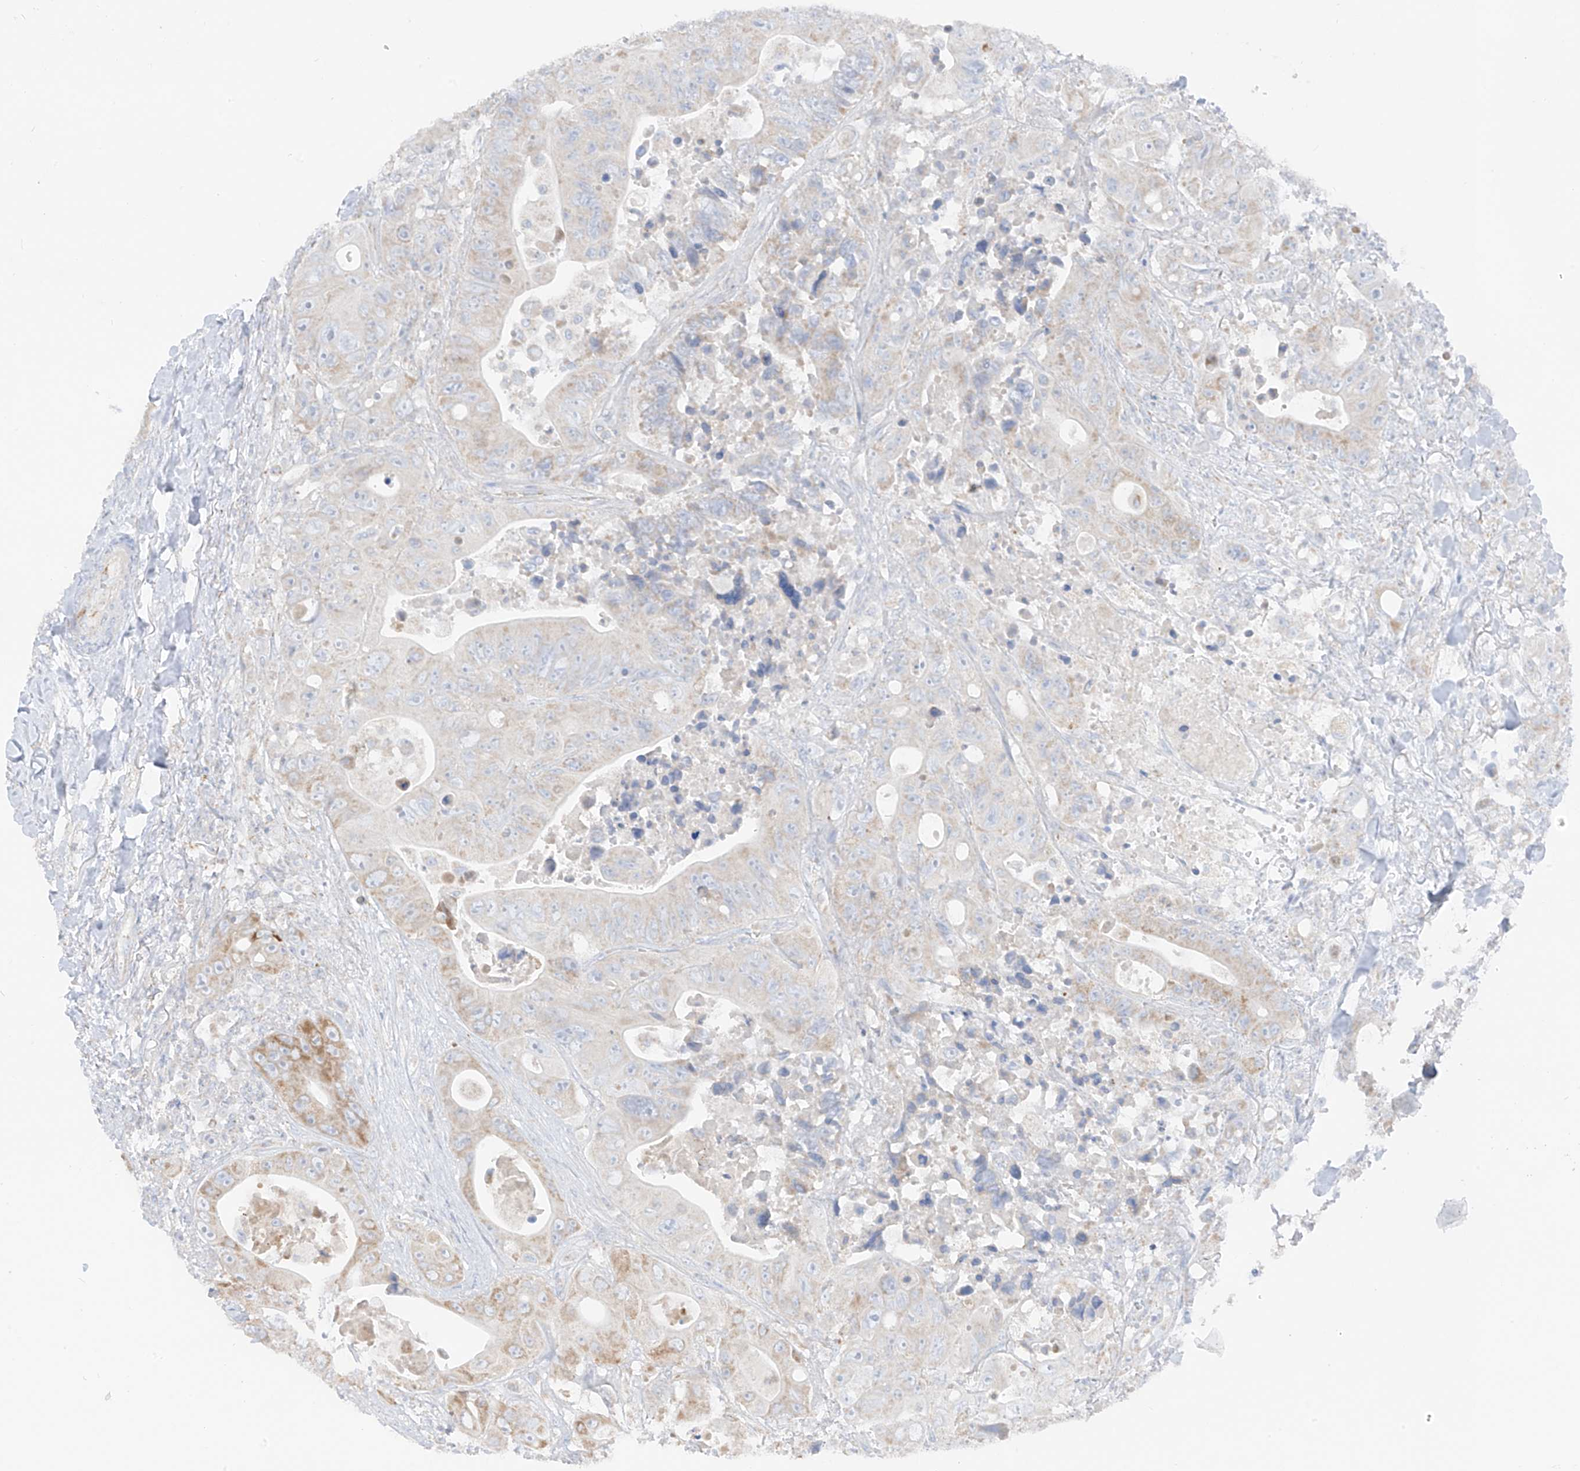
{"staining": {"intensity": "weak", "quantity": "25%-75%", "location": "cytoplasmic/membranous"}, "tissue": "colorectal cancer", "cell_type": "Tumor cells", "image_type": "cancer", "snomed": [{"axis": "morphology", "description": "Adenocarcinoma, NOS"}, {"axis": "topography", "description": "Colon"}], "caption": "Colorectal cancer (adenocarcinoma) stained for a protein (brown) exhibits weak cytoplasmic/membranous positive positivity in about 25%-75% of tumor cells.", "gene": "ETHE1", "patient": {"sex": "female", "age": 46}}